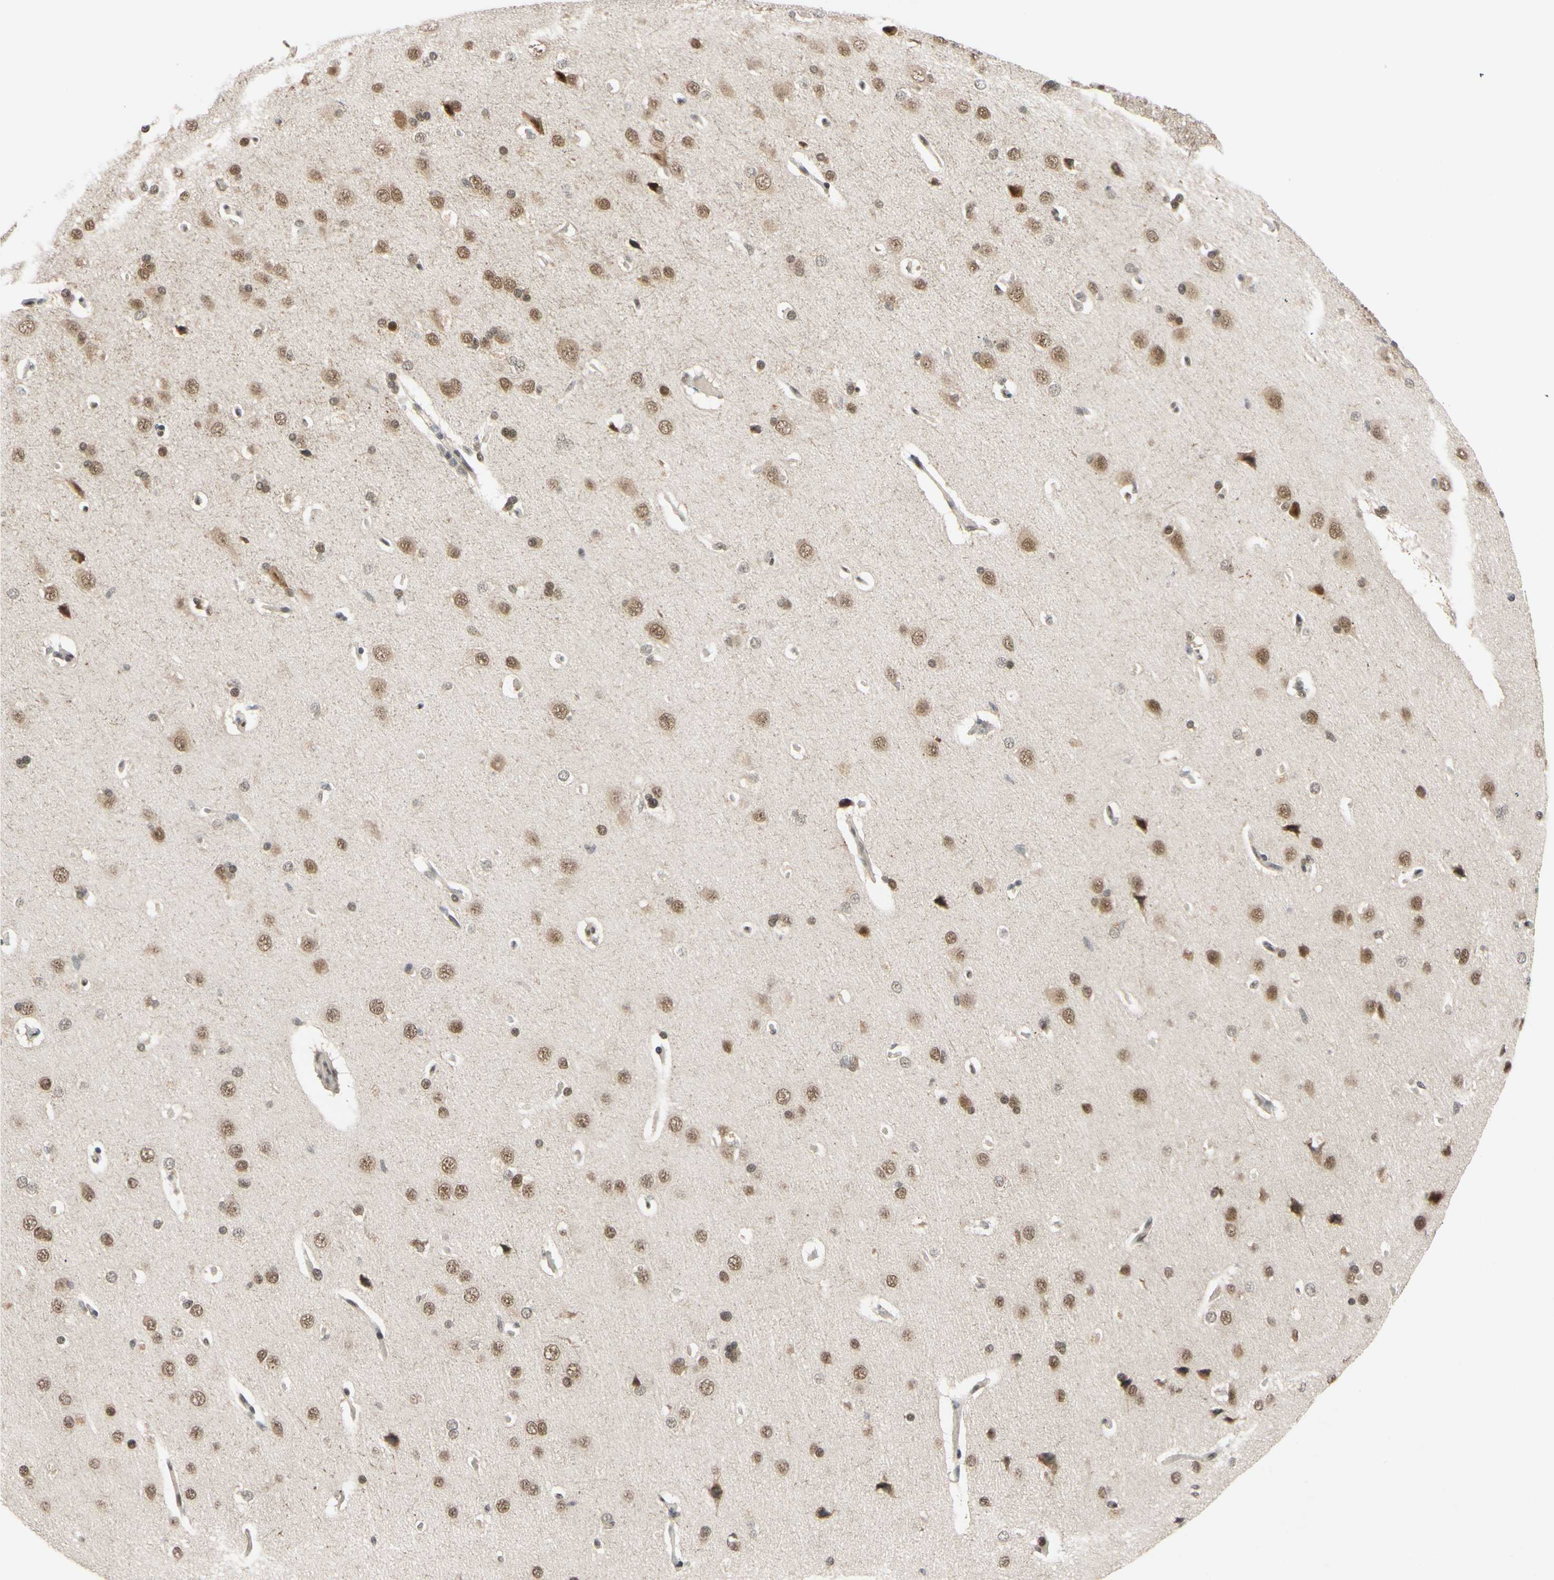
{"staining": {"intensity": "moderate", "quantity": "<25%", "location": "nuclear"}, "tissue": "cerebral cortex", "cell_type": "Endothelial cells", "image_type": "normal", "snomed": [{"axis": "morphology", "description": "Normal tissue, NOS"}, {"axis": "topography", "description": "Cerebral cortex"}], "caption": "Immunohistochemistry (IHC) (DAB) staining of benign cerebral cortex shows moderate nuclear protein staining in approximately <25% of endothelial cells.", "gene": "TAF4", "patient": {"sex": "male", "age": 62}}